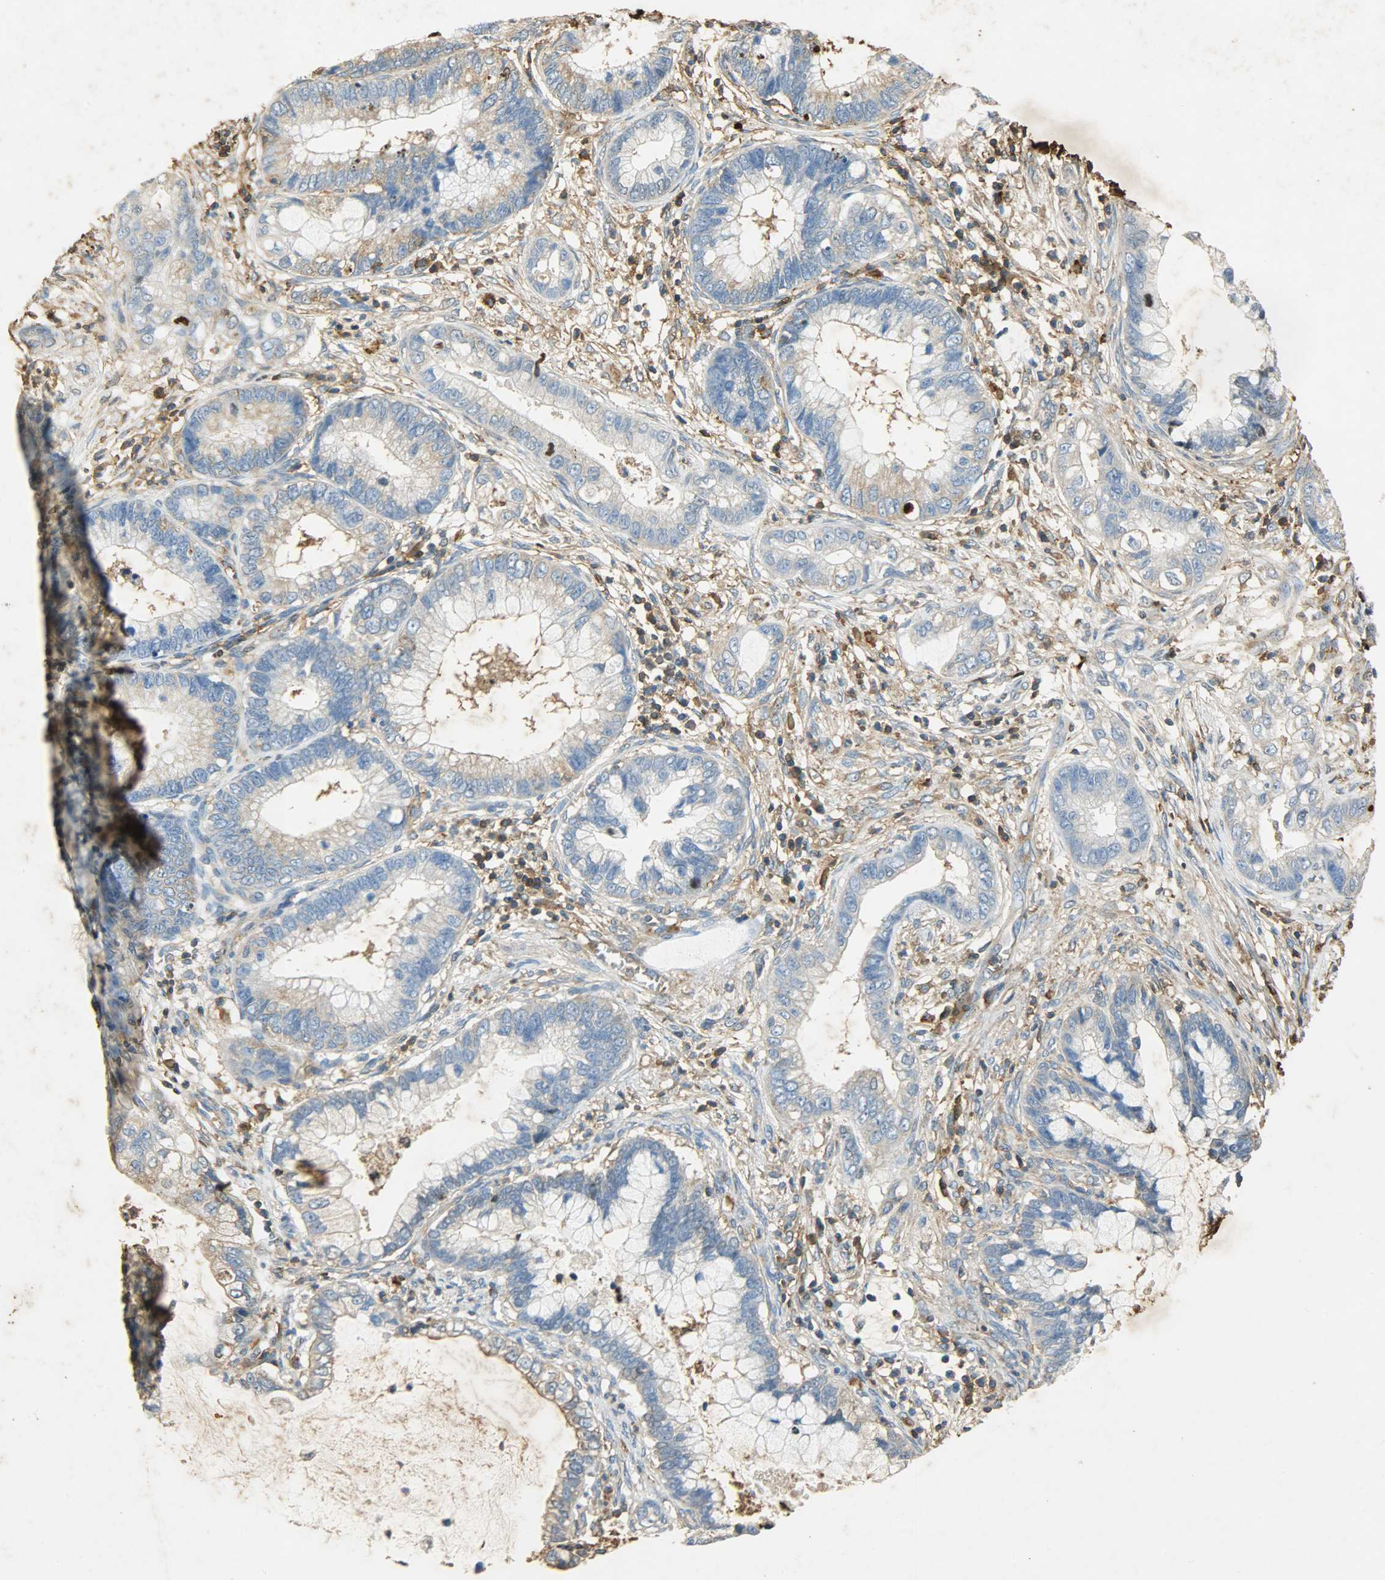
{"staining": {"intensity": "weak", "quantity": "<25%", "location": "cytoplasmic/membranous"}, "tissue": "cervical cancer", "cell_type": "Tumor cells", "image_type": "cancer", "snomed": [{"axis": "morphology", "description": "Adenocarcinoma, NOS"}, {"axis": "topography", "description": "Cervix"}], "caption": "IHC of cervical cancer shows no staining in tumor cells.", "gene": "ANXA6", "patient": {"sex": "female", "age": 44}}